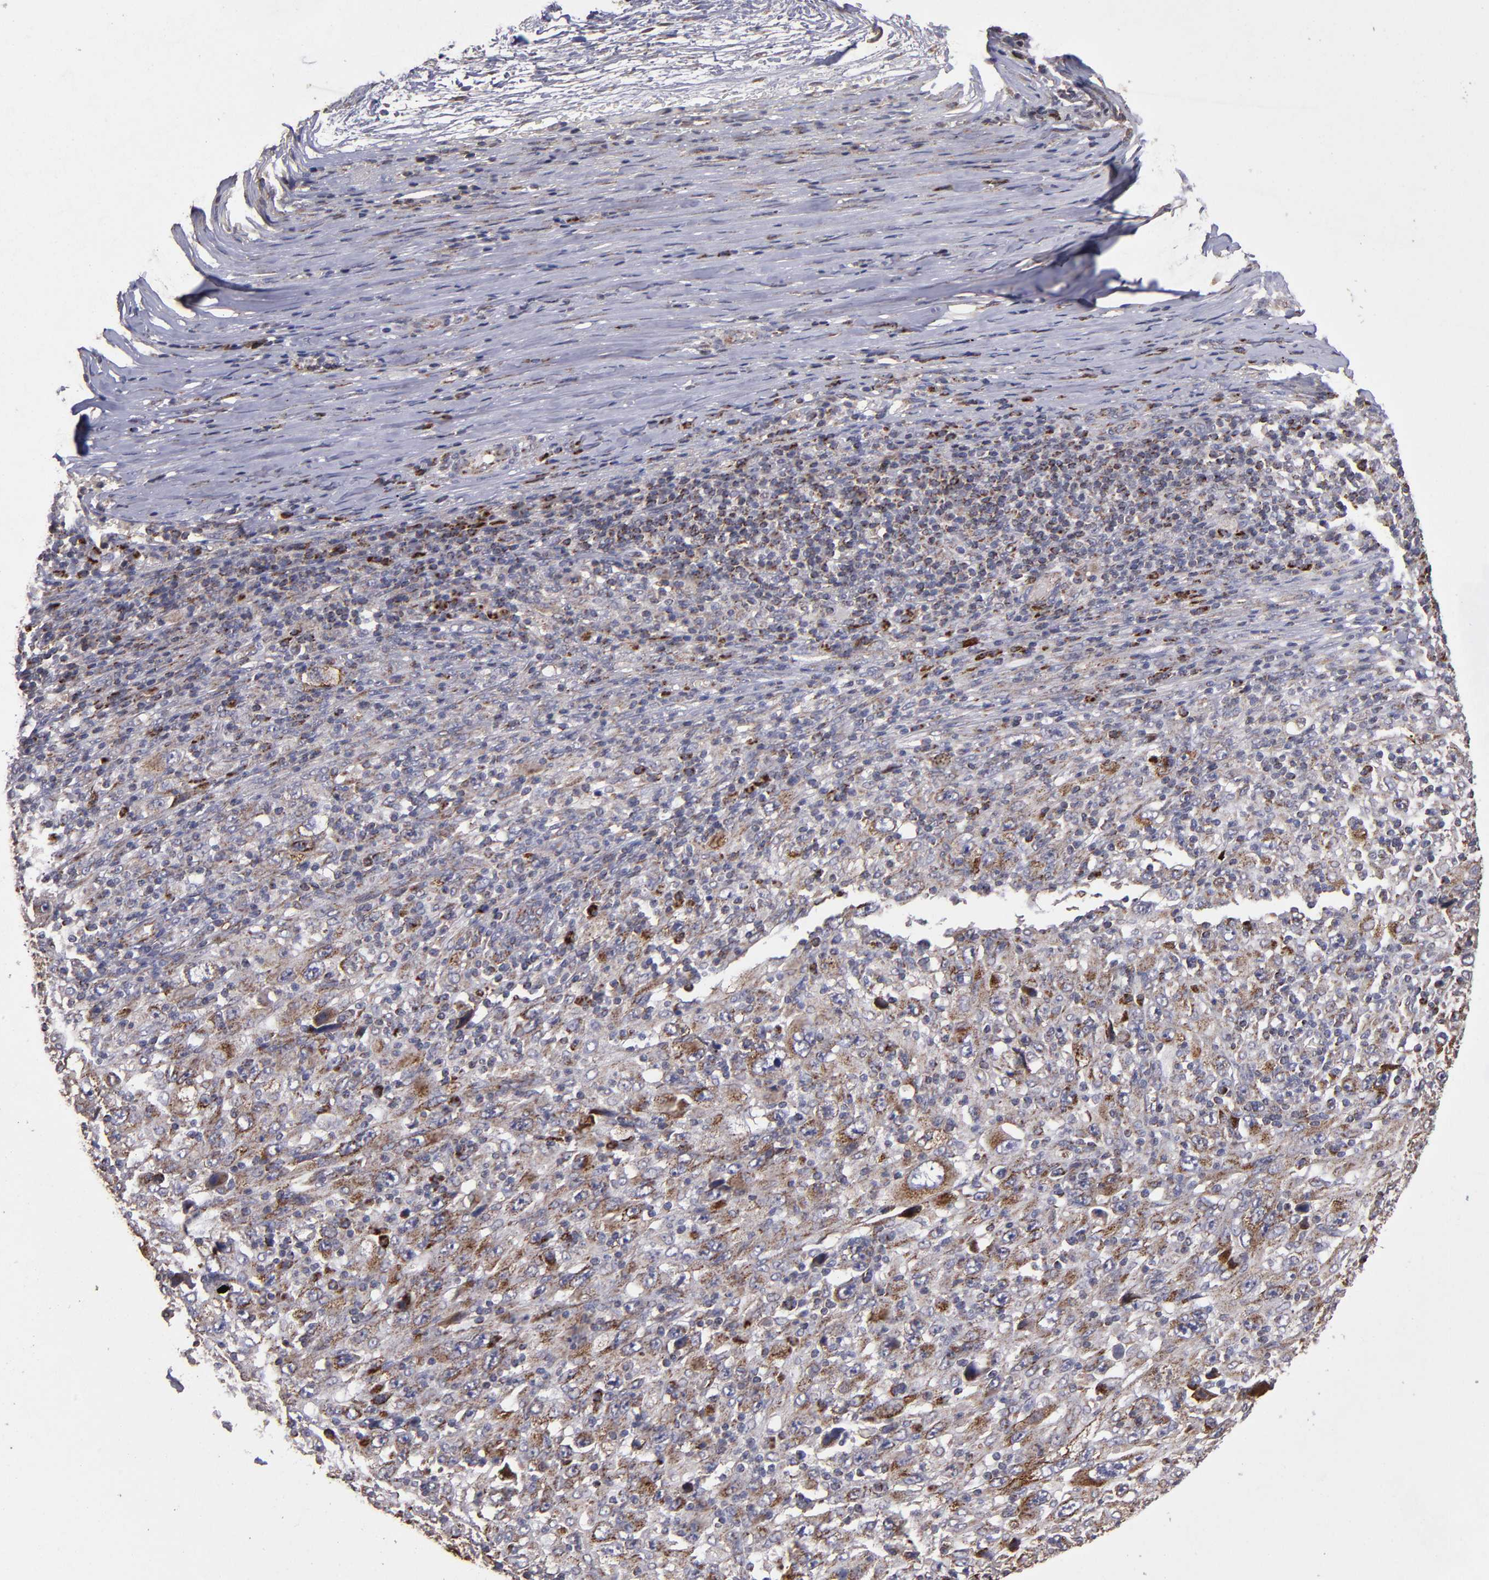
{"staining": {"intensity": "moderate", "quantity": ">75%", "location": "cytoplasmic/membranous"}, "tissue": "melanoma", "cell_type": "Tumor cells", "image_type": "cancer", "snomed": [{"axis": "morphology", "description": "Malignant melanoma, Metastatic site"}, {"axis": "topography", "description": "Skin"}], "caption": "High-magnification brightfield microscopy of malignant melanoma (metastatic site) stained with DAB (brown) and counterstained with hematoxylin (blue). tumor cells exhibit moderate cytoplasmic/membranous expression is identified in approximately>75% of cells. (Stains: DAB in brown, nuclei in blue, Microscopy: brightfield microscopy at high magnification).", "gene": "TIMM9", "patient": {"sex": "female", "age": 56}}